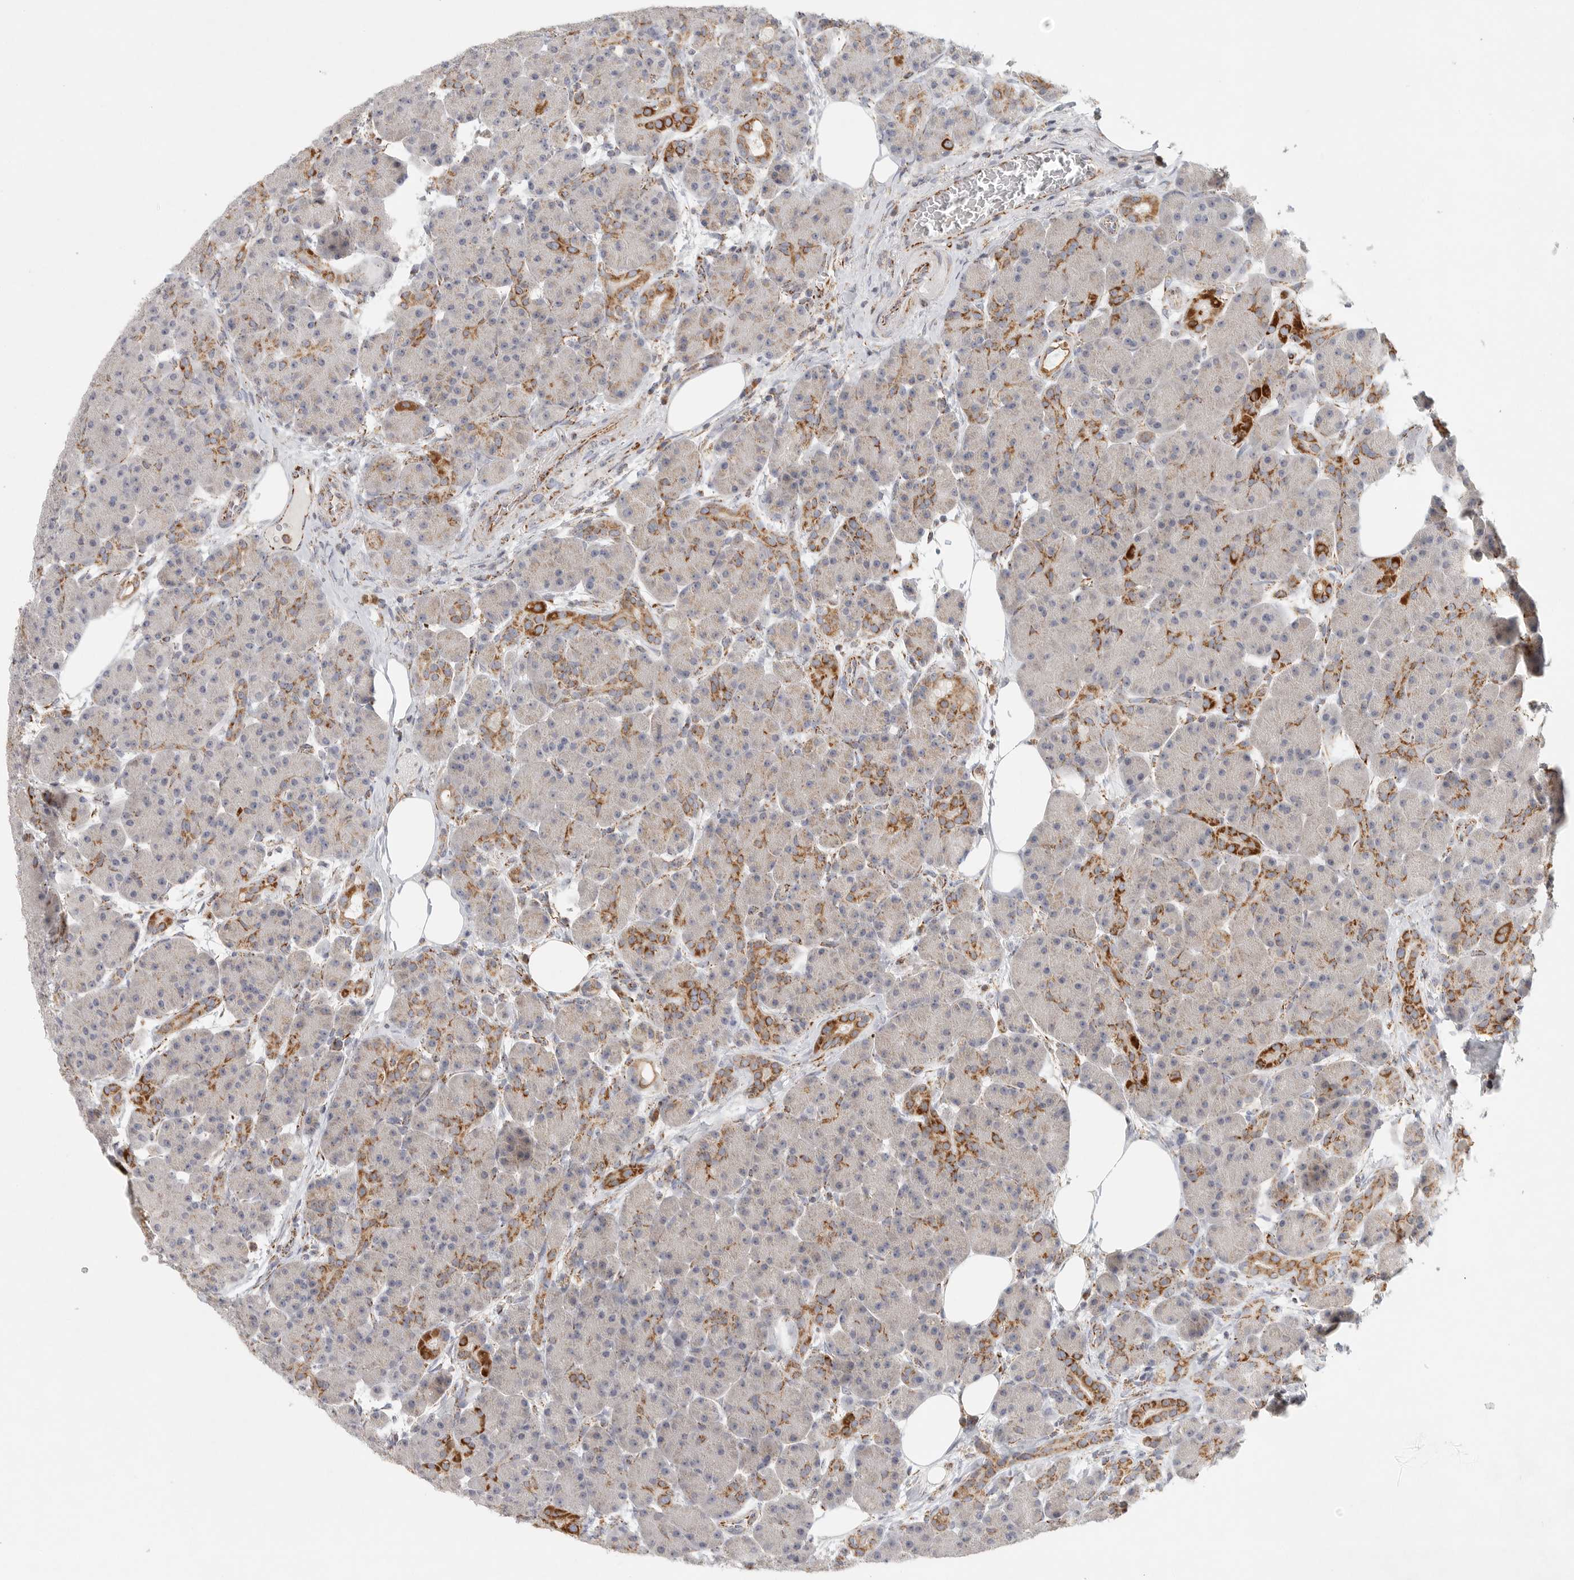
{"staining": {"intensity": "moderate", "quantity": "25%-75%", "location": "cytoplasmic/membranous"}, "tissue": "pancreas", "cell_type": "Exocrine glandular cells", "image_type": "normal", "snomed": [{"axis": "morphology", "description": "Normal tissue, NOS"}, {"axis": "topography", "description": "Pancreas"}], "caption": "Moderate cytoplasmic/membranous expression for a protein is identified in approximately 25%-75% of exocrine glandular cells of normal pancreas using IHC.", "gene": "SLC25A26", "patient": {"sex": "male", "age": 63}}